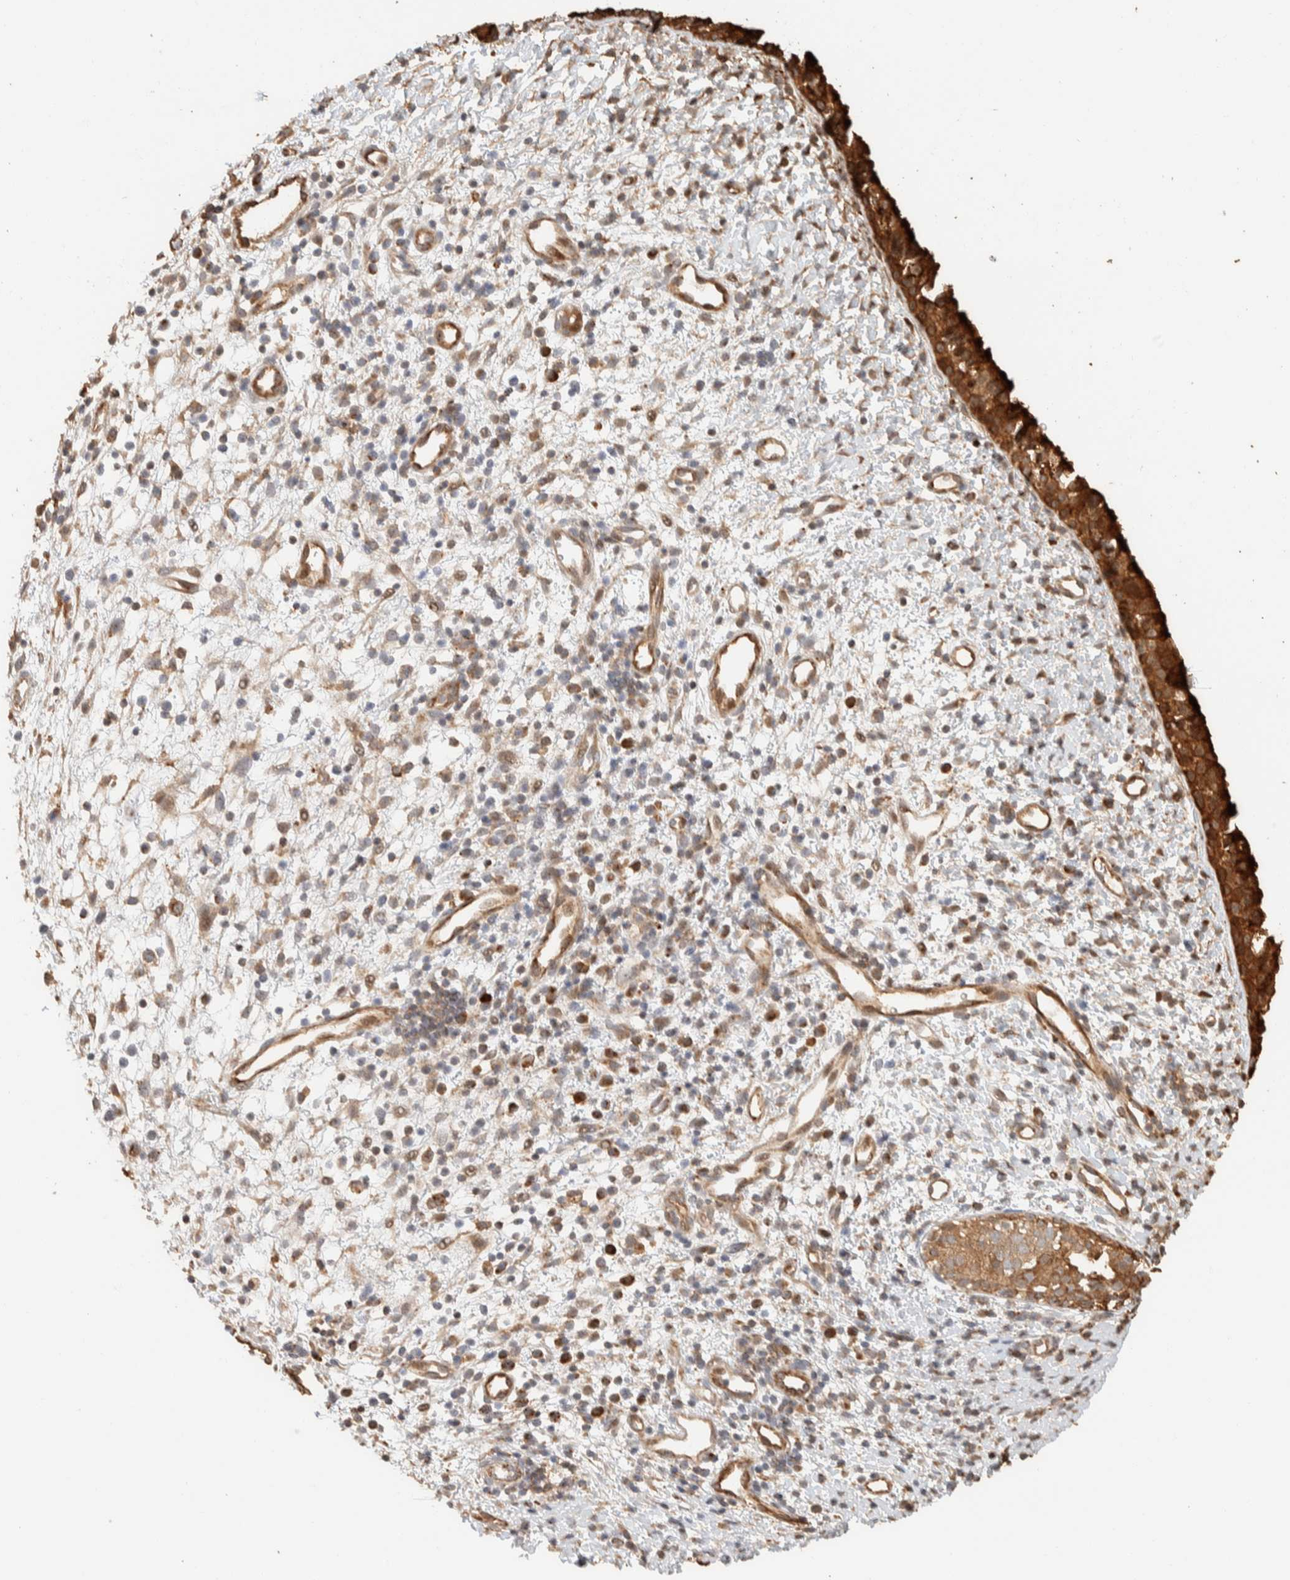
{"staining": {"intensity": "strong", "quantity": ">75%", "location": "cytoplasmic/membranous"}, "tissue": "nasopharynx", "cell_type": "Respiratory epithelial cells", "image_type": "normal", "snomed": [{"axis": "morphology", "description": "Normal tissue, NOS"}, {"axis": "topography", "description": "Nasopharynx"}], "caption": "The micrograph reveals immunohistochemical staining of benign nasopharynx. There is strong cytoplasmic/membranous positivity is appreciated in about >75% of respiratory epithelial cells.", "gene": "KIF9", "patient": {"sex": "male", "age": 22}}